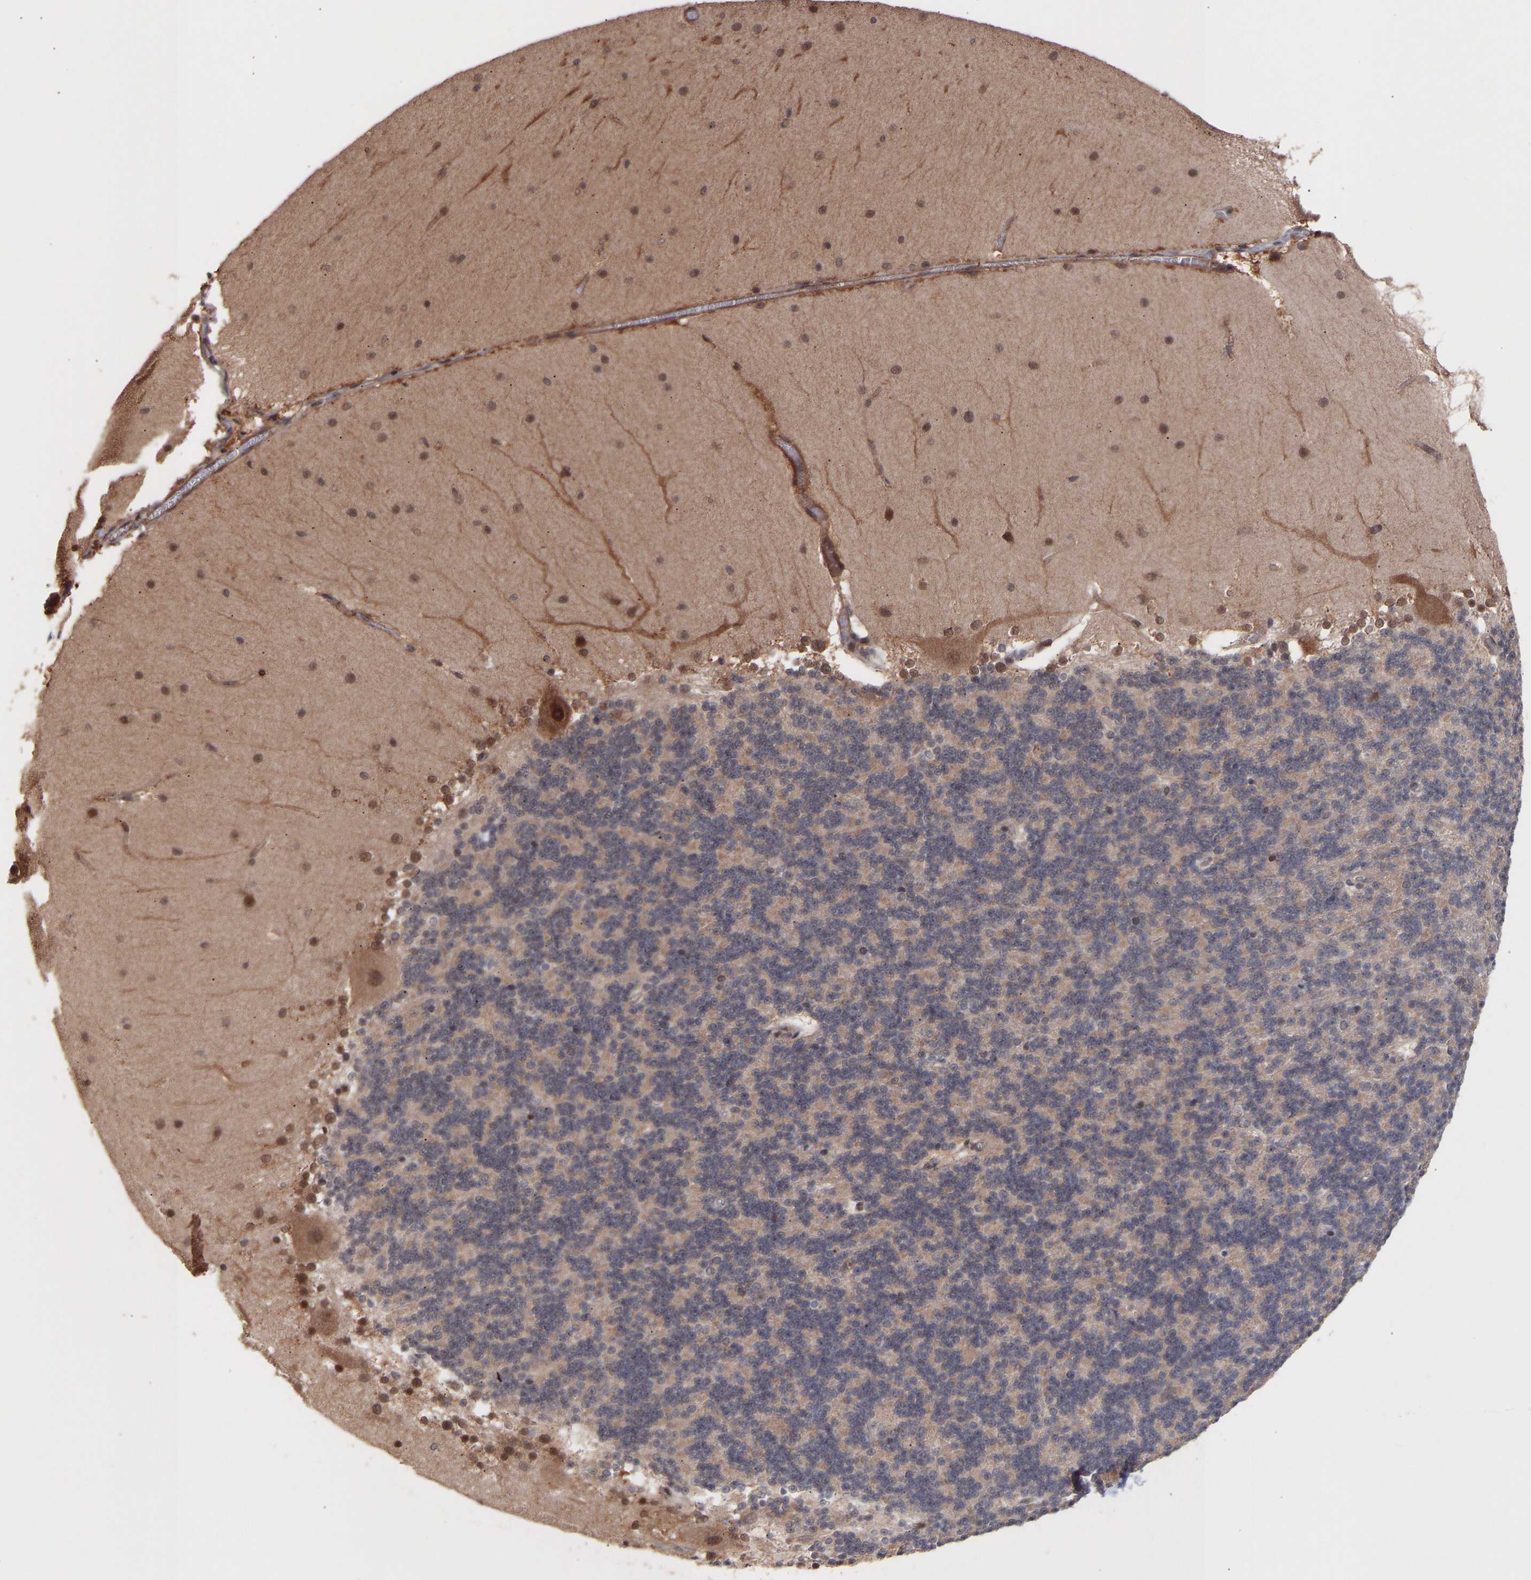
{"staining": {"intensity": "negative", "quantity": "none", "location": "none"}, "tissue": "cerebellum", "cell_type": "Cells in granular layer", "image_type": "normal", "snomed": [{"axis": "morphology", "description": "Normal tissue, NOS"}, {"axis": "topography", "description": "Cerebellum"}], "caption": "IHC of benign cerebellum exhibits no staining in cells in granular layer.", "gene": "PDLIM5", "patient": {"sex": "female", "age": 19}}